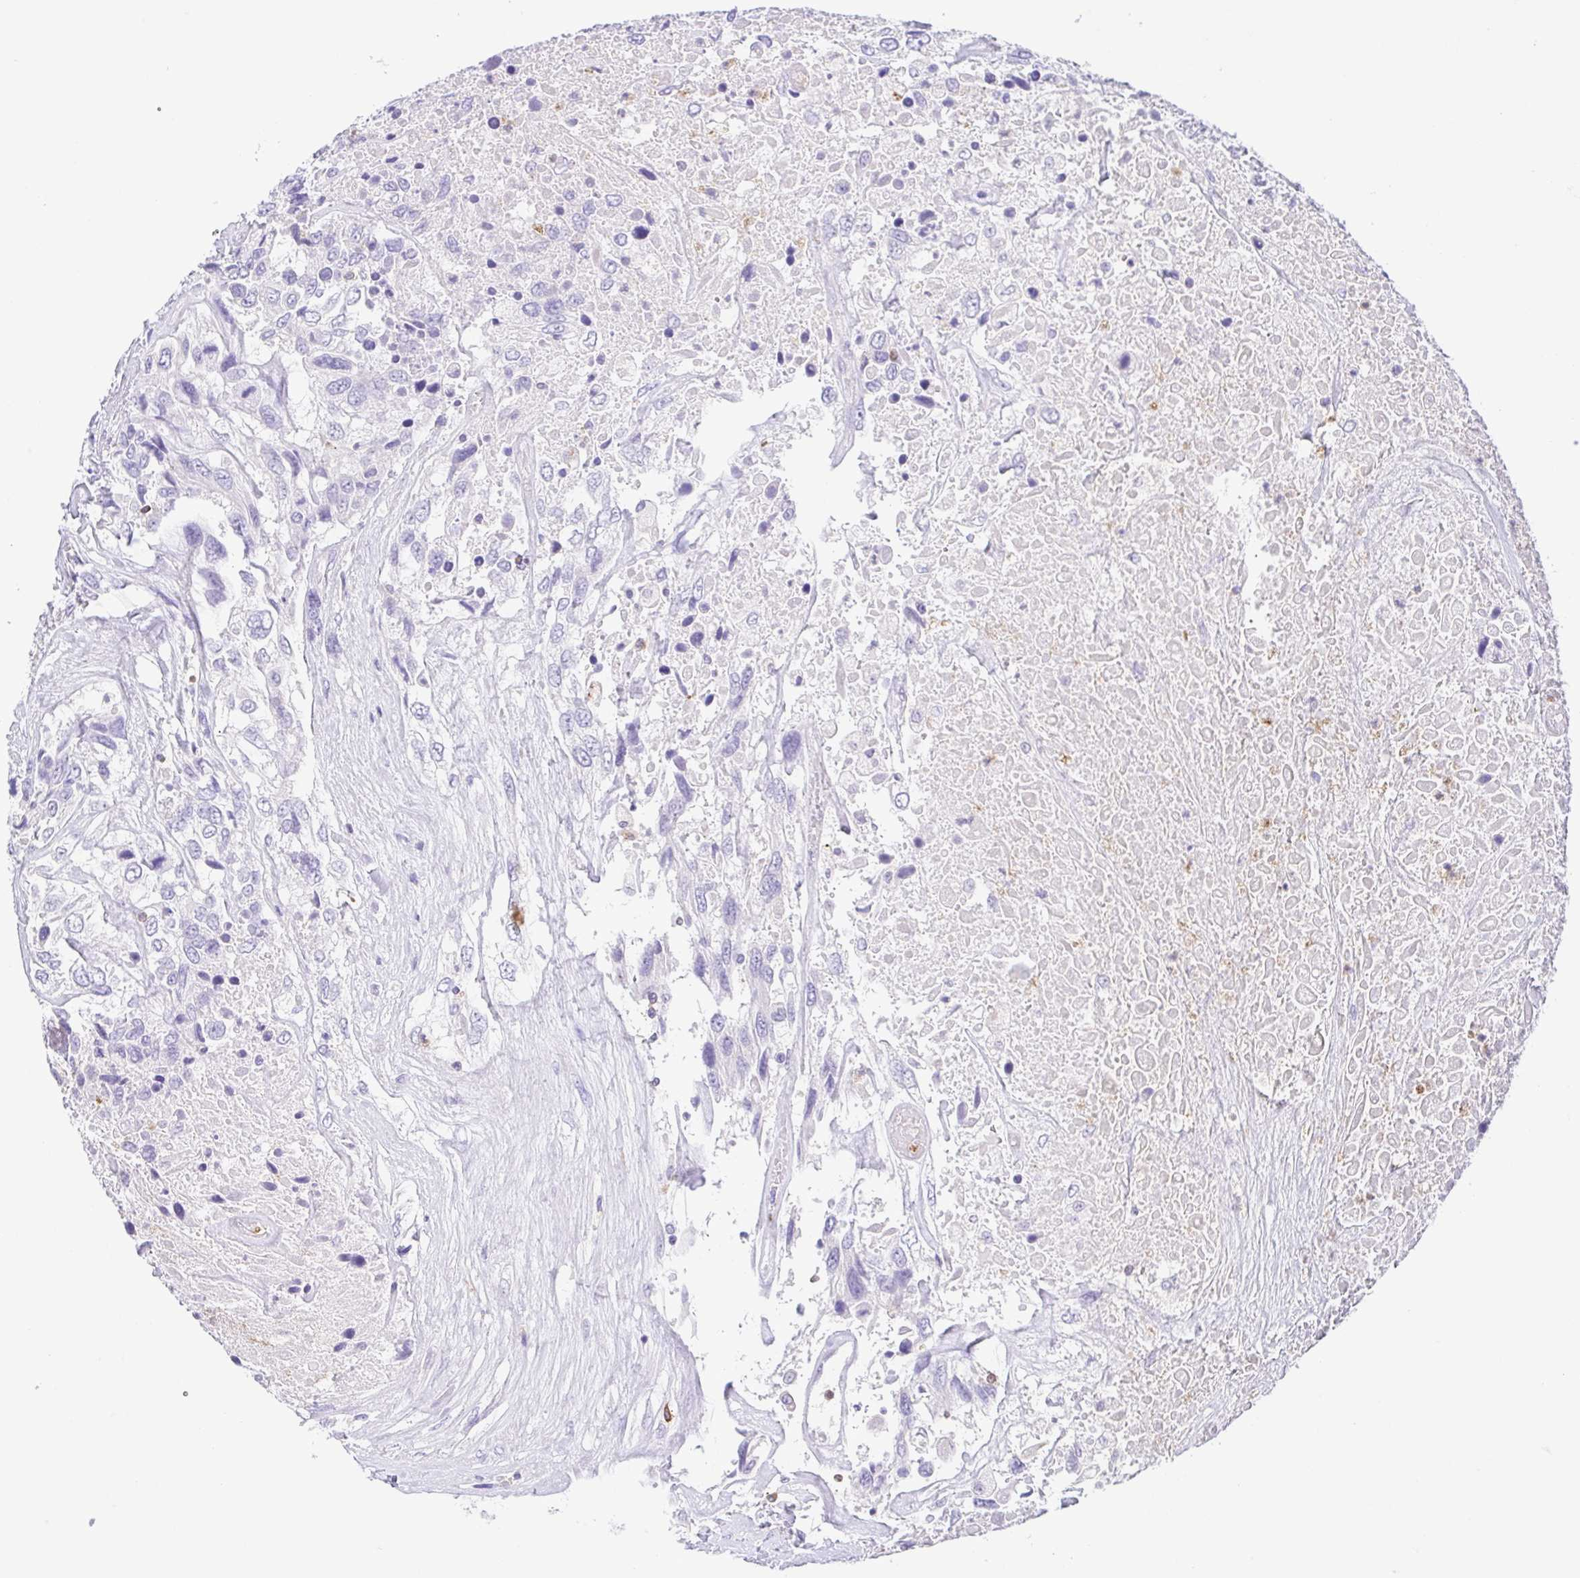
{"staining": {"intensity": "negative", "quantity": "none", "location": "none"}, "tissue": "urothelial cancer", "cell_type": "Tumor cells", "image_type": "cancer", "snomed": [{"axis": "morphology", "description": "Urothelial carcinoma, High grade"}, {"axis": "topography", "description": "Urinary bladder"}], "caption": "An image of human urothelial cancer is negative for staining in tumor cells.", "gene": "PGLYRP1", "patient": {"sex": "female", "age": 70}}